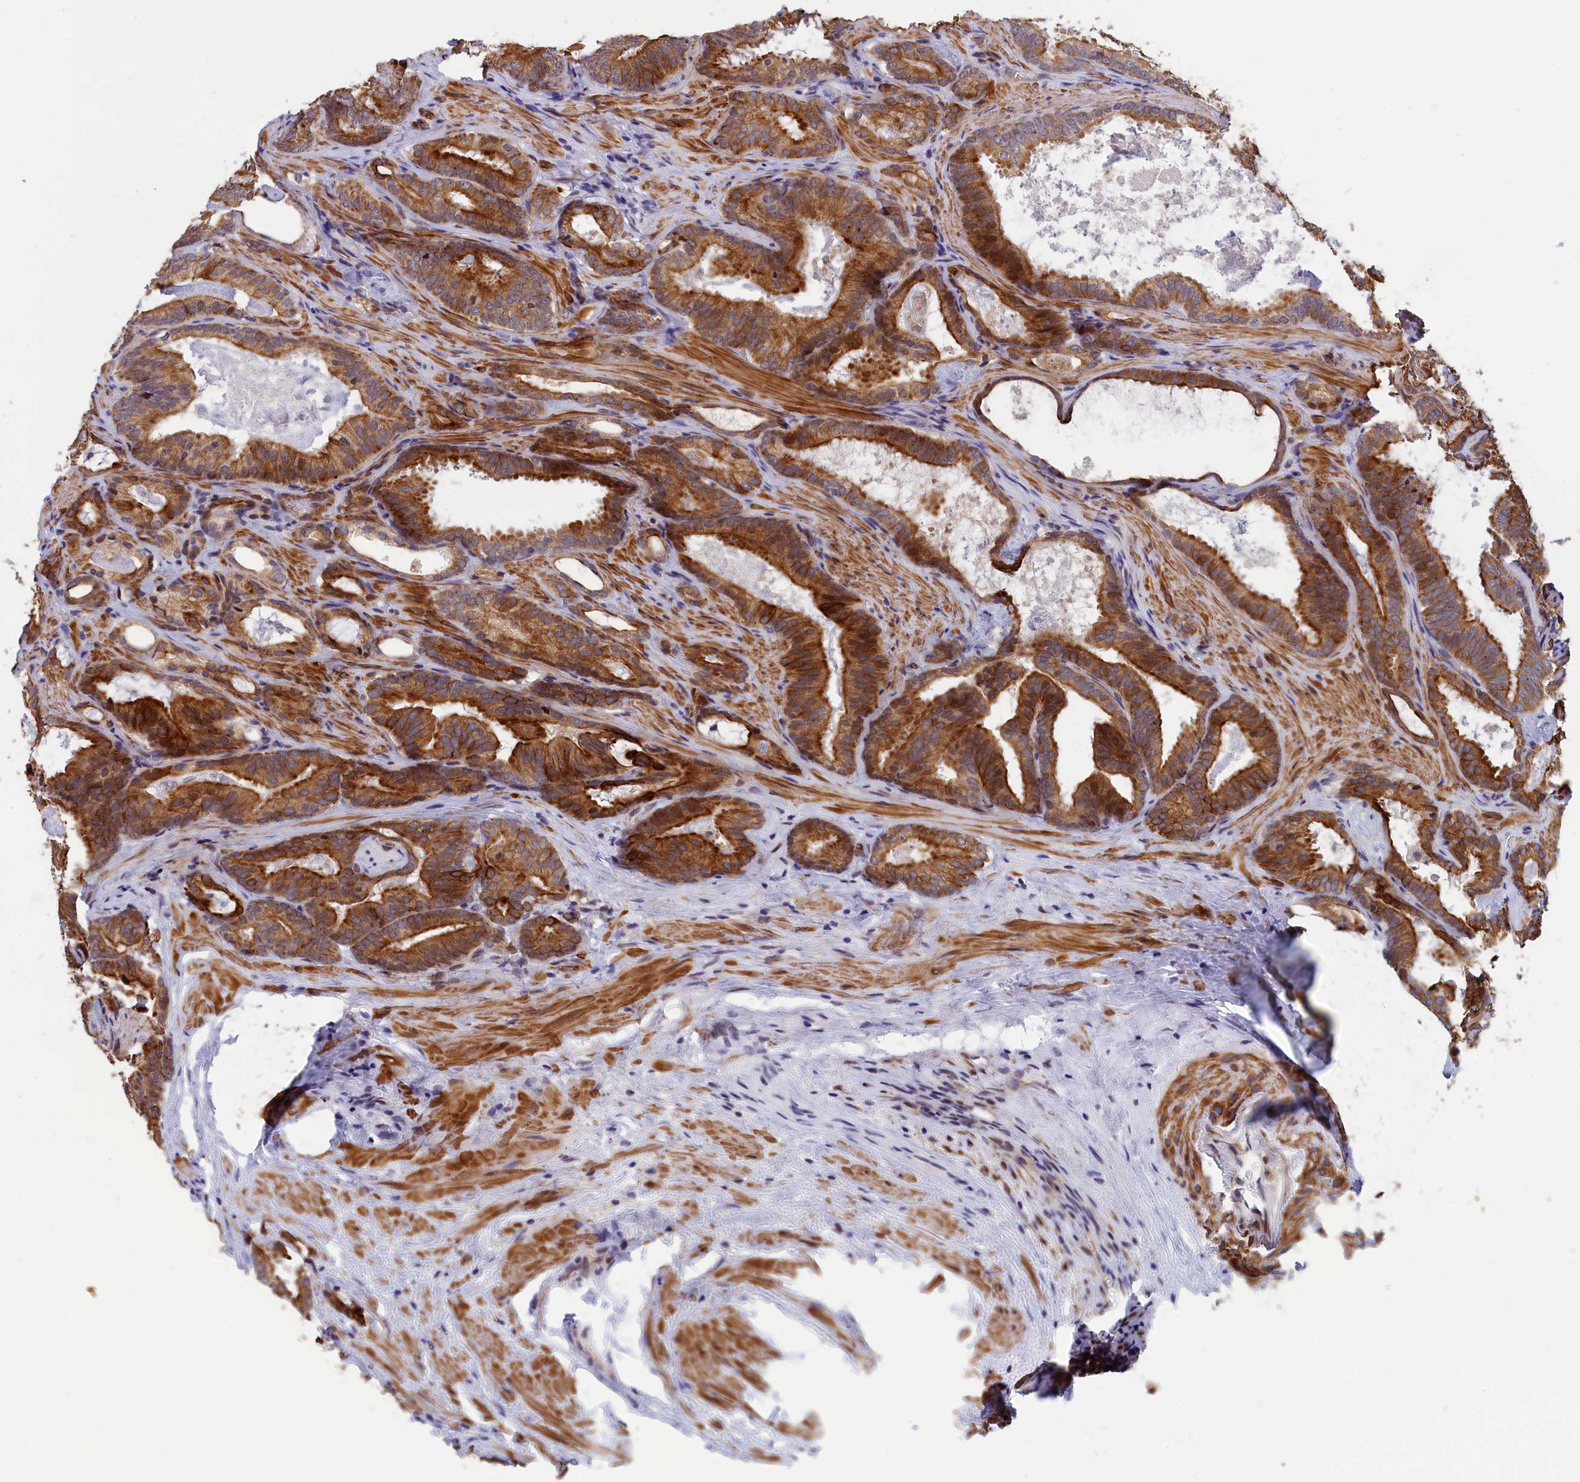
{"staining": {"intensity": "strong", "quantity": ">75%", "location": "cytoplasmic/membranous"}, "tissue": "prostate cancer", "cell_type": "Tumor cells", "image_type": "cancer", "snomed": [{"axis": "morphology", "description": "Adenocarcinoma, Low grade"}, {"axis": "topography", "description": "Prostate"}], "caption": "Human adenocarcinoma (low-grade) (prostate) stained with a protein marker displays strong staining in tumor cells.", "gene": "ANKRD34B", "patient": {"sex": "male", "age": 60}}